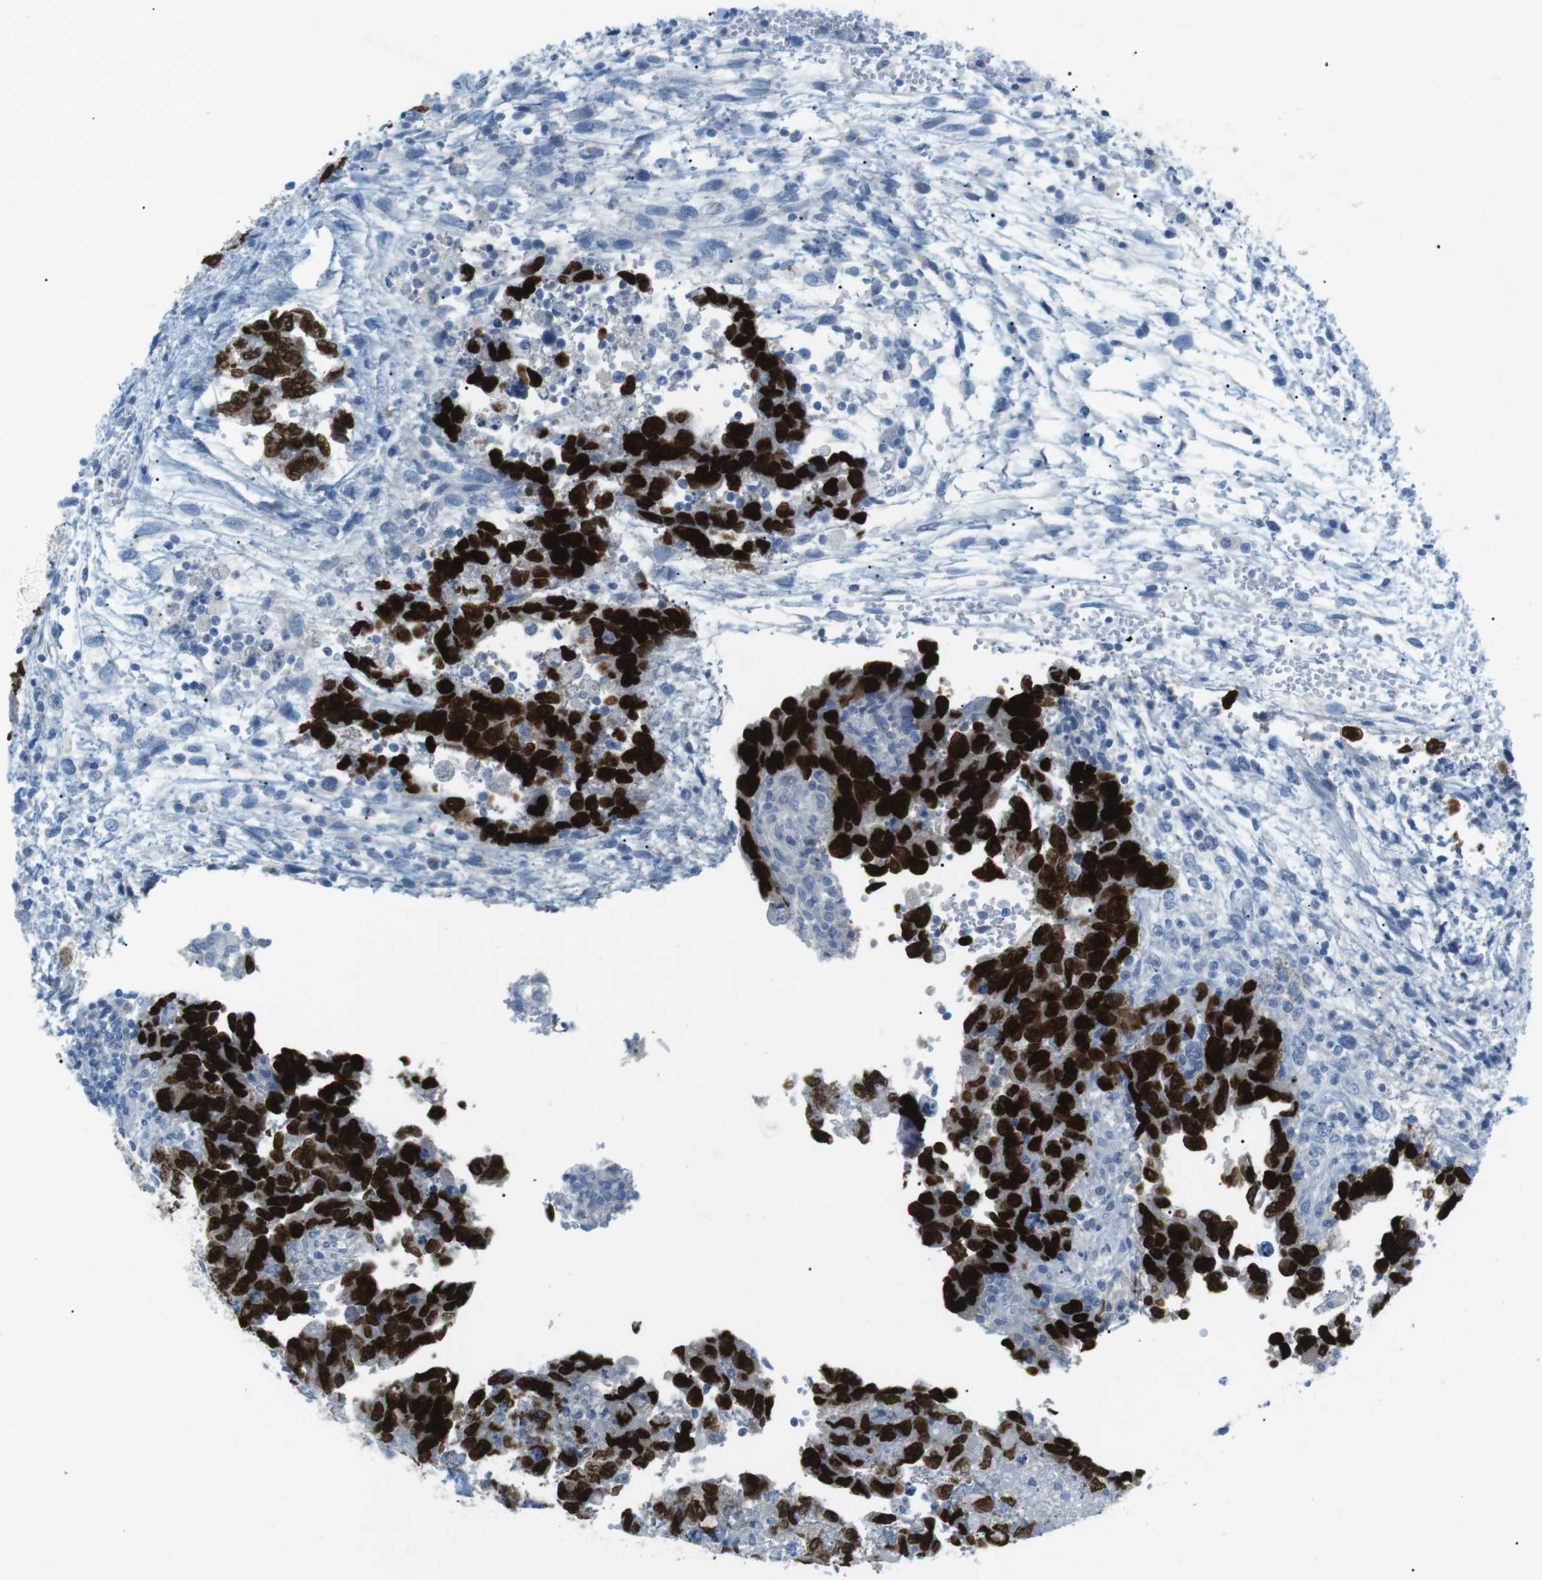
{"staining": {"intensity": "strong", "quantity": ">75%", "location": "nuclear"}, "tissue": "testis cancer", "cell_type": "Tumor cells", "image_type": "cancer", "snomed": [{"axis": "morphology", "description": "Carcinoma, Embryonal, NOS"}, {"axis": "topography", "description": "Testis"}], "caption": "Human testis cancer (embryonal carcinoma) stained with a brown dye exhibits strong nuclear positive staining in about >75% of tumor cells.", "gene": "SALL4", "patient": {"sex": "male", "age": 36}}